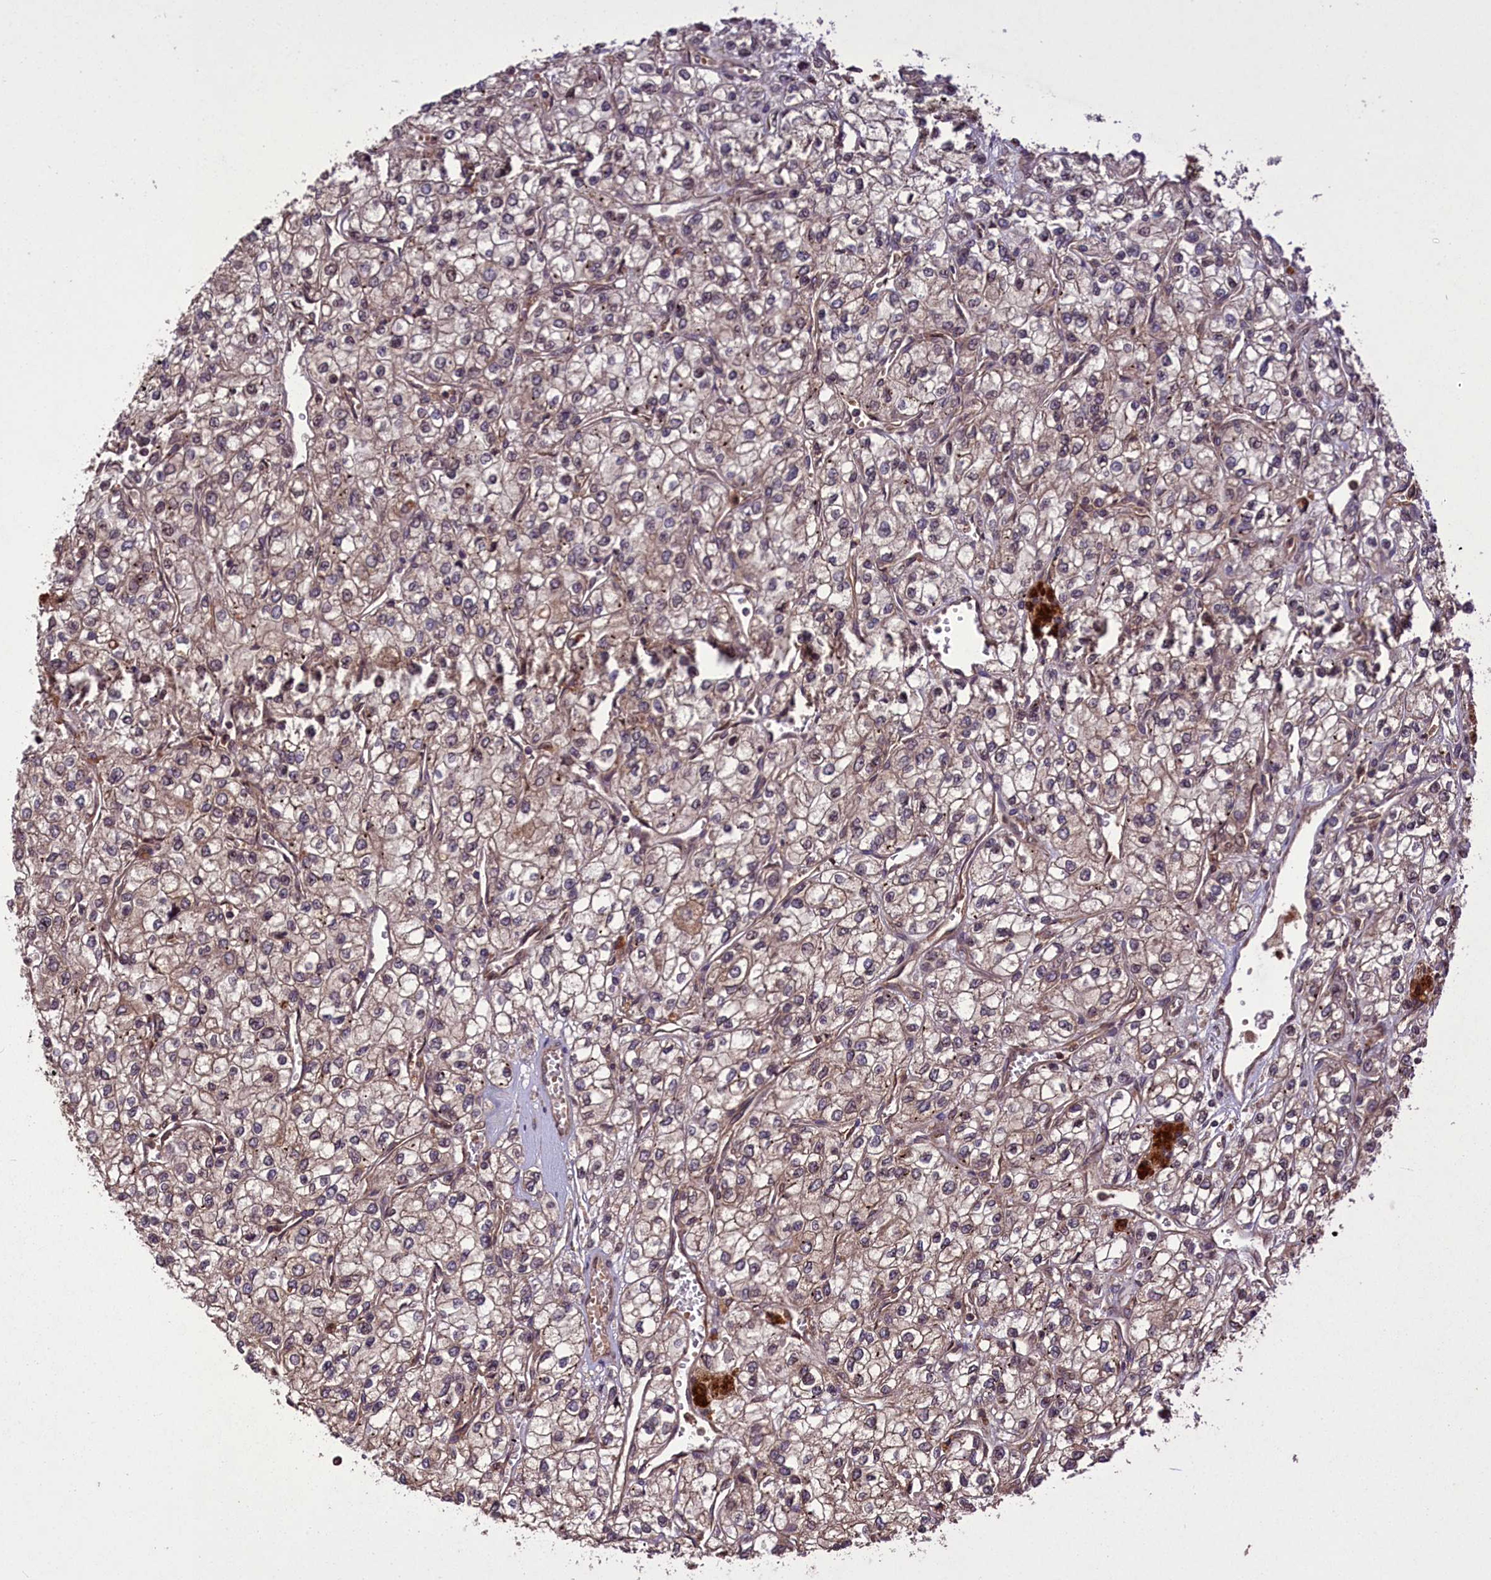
{"staining": {"intensity": "moderate", "quantity": "25%-75%", "location": "cytoplasmic/membranous"}, "tissue": "renal cancer", "cell_type": "Tumor cells", "image_type": "cancer", "snomed": [{"axis": "morphology", "description": "Adenocarcinoma, NOS"}, {"axis": "topography", "description": "Kidney"}], "caption": "Brown immunohistochemical staining in adenocarcinoma (renal) shows moderate cytoplasmic/membranous positivity in approximately 25%-75% of tumor cells.", "gene": "CCDC125", "patient": {"sex": "male", "age": 80}}